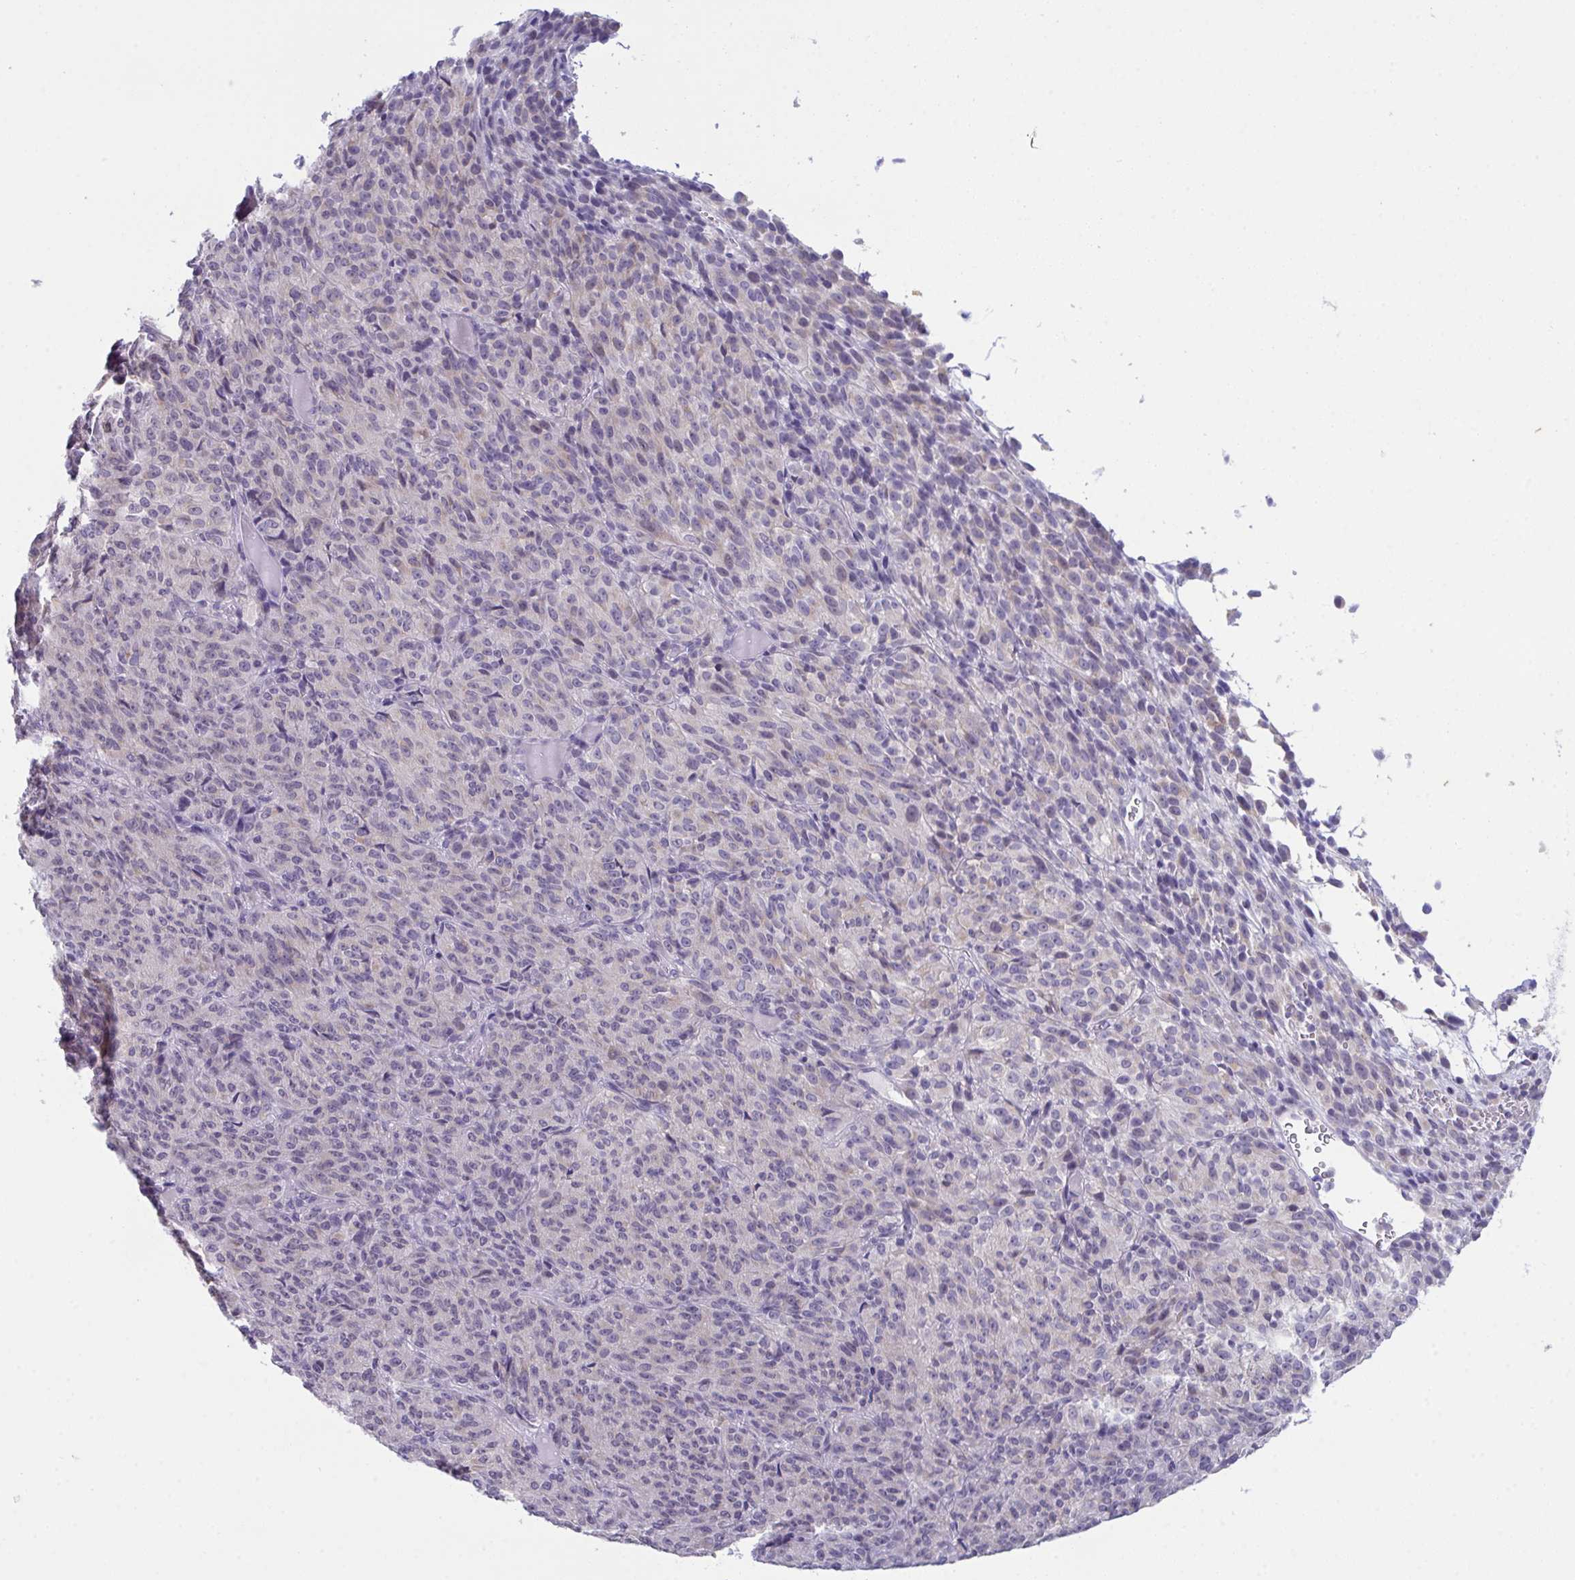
{"staining": {"intensity": "negative", "quantity": "none", "location": "none"}, "tissue": "melanoma", "cell_type": "Tumor cells", "image_type": "cancer", "snomed": [{"axis": "morphology", "description": "Malignant melanoma, Metastatic site"}, {"axis": "topography", "description": "Brain"}], "caption": "Immunohistochemical staining of malignant melanoma (metastatic site) demonstrates no significant staining in tumor cells.", "gene": "ATP6V0D2", "patient": {"sex": "female", "age": 56}}